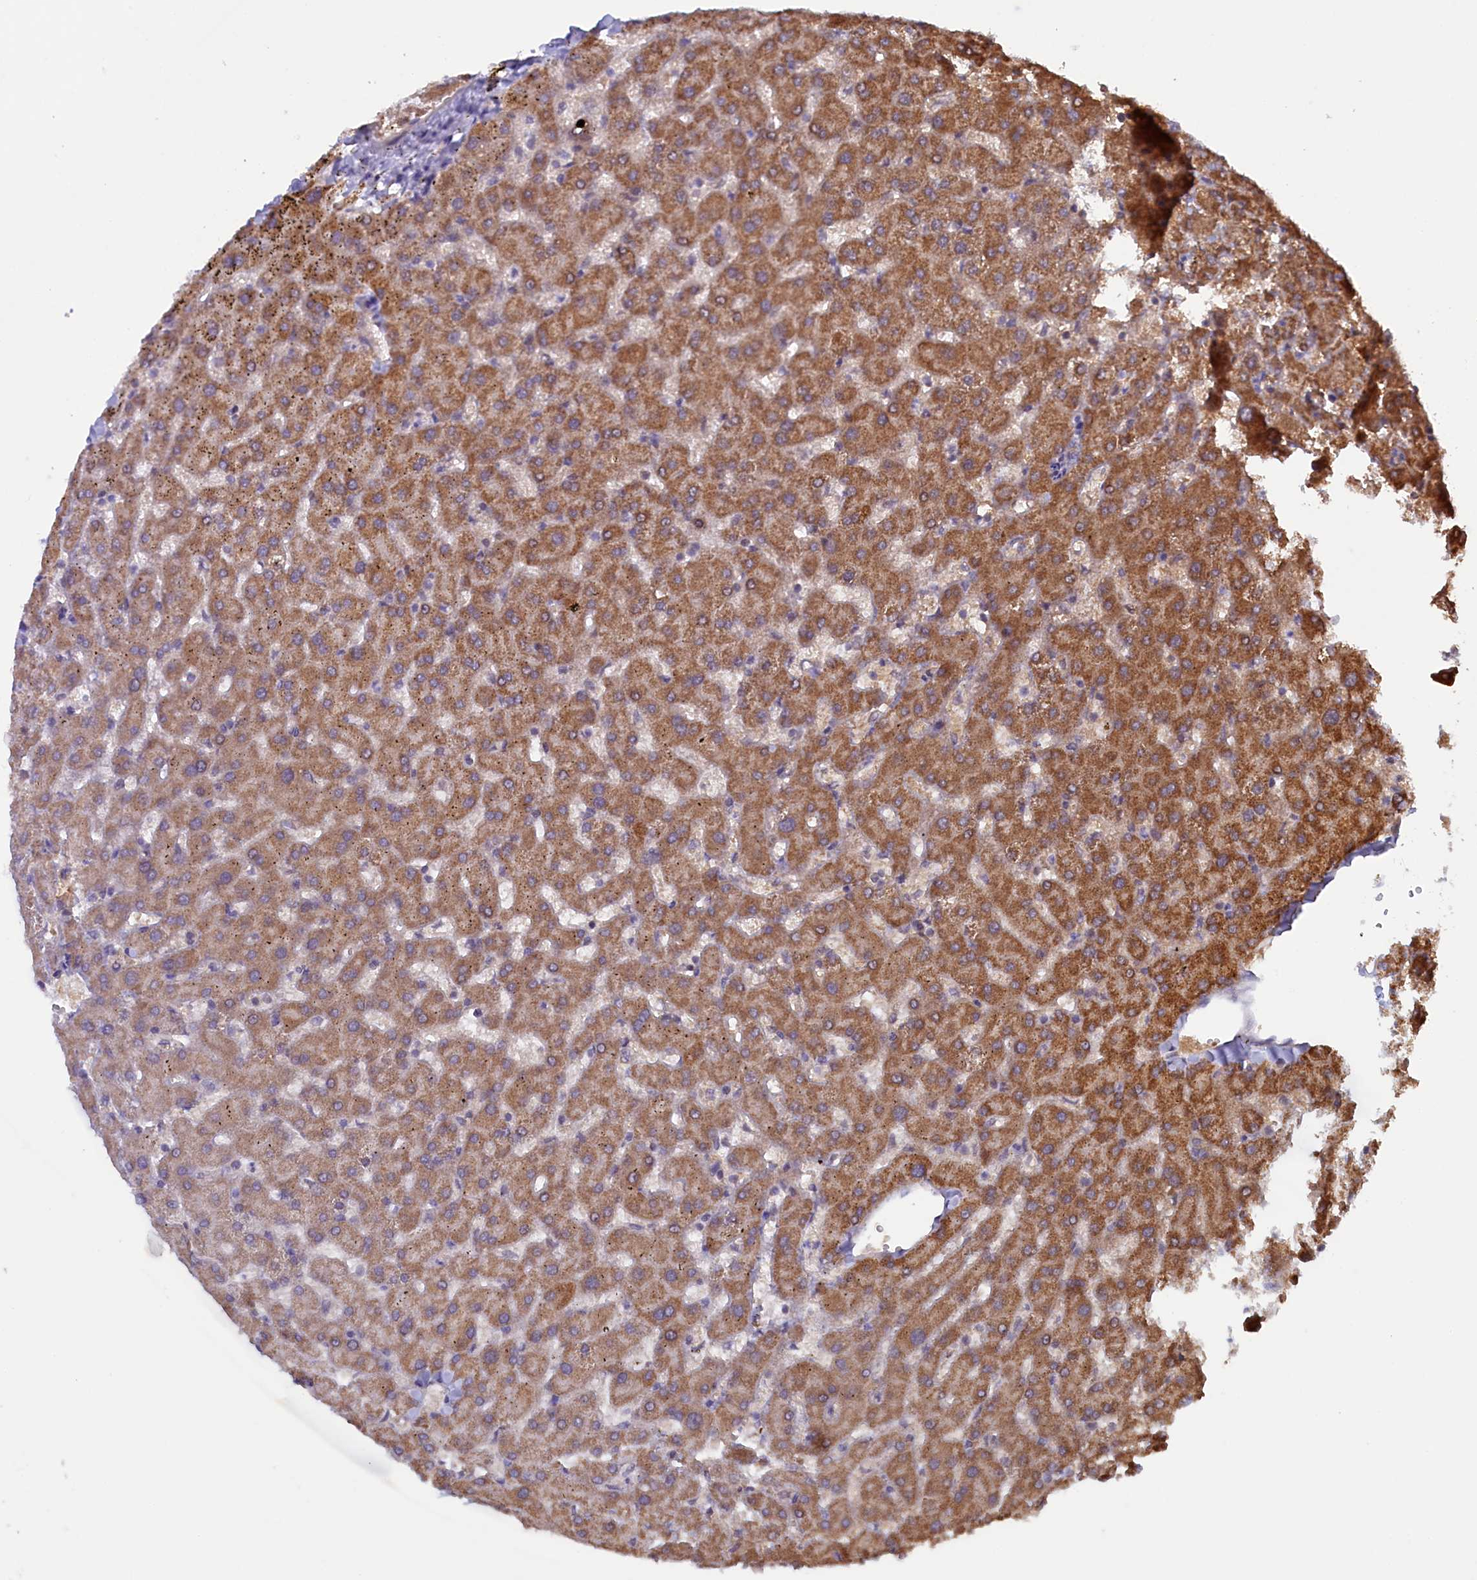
{"staining": {"intensity": "moderate", "quantity": ">75%", "location": "cytoplasmic/membranous"}, "tissue": "liver", "cell_type": "Cholangiocytes", "image_type": "normal", "snomed": [{"axis": "morphology", "description": "Normal tissue, NOS"}, {"axis": "topography", "description": "Liver"}], "caption": "A histopathology image showing moderate cytoplasmic/membranous expression in about >75% of cholangiocytes in normal liver, as visualized by brown immunohistochemical staining.", "gene": "DUS3L", "patient": {"sex": "female", "age": 63}}